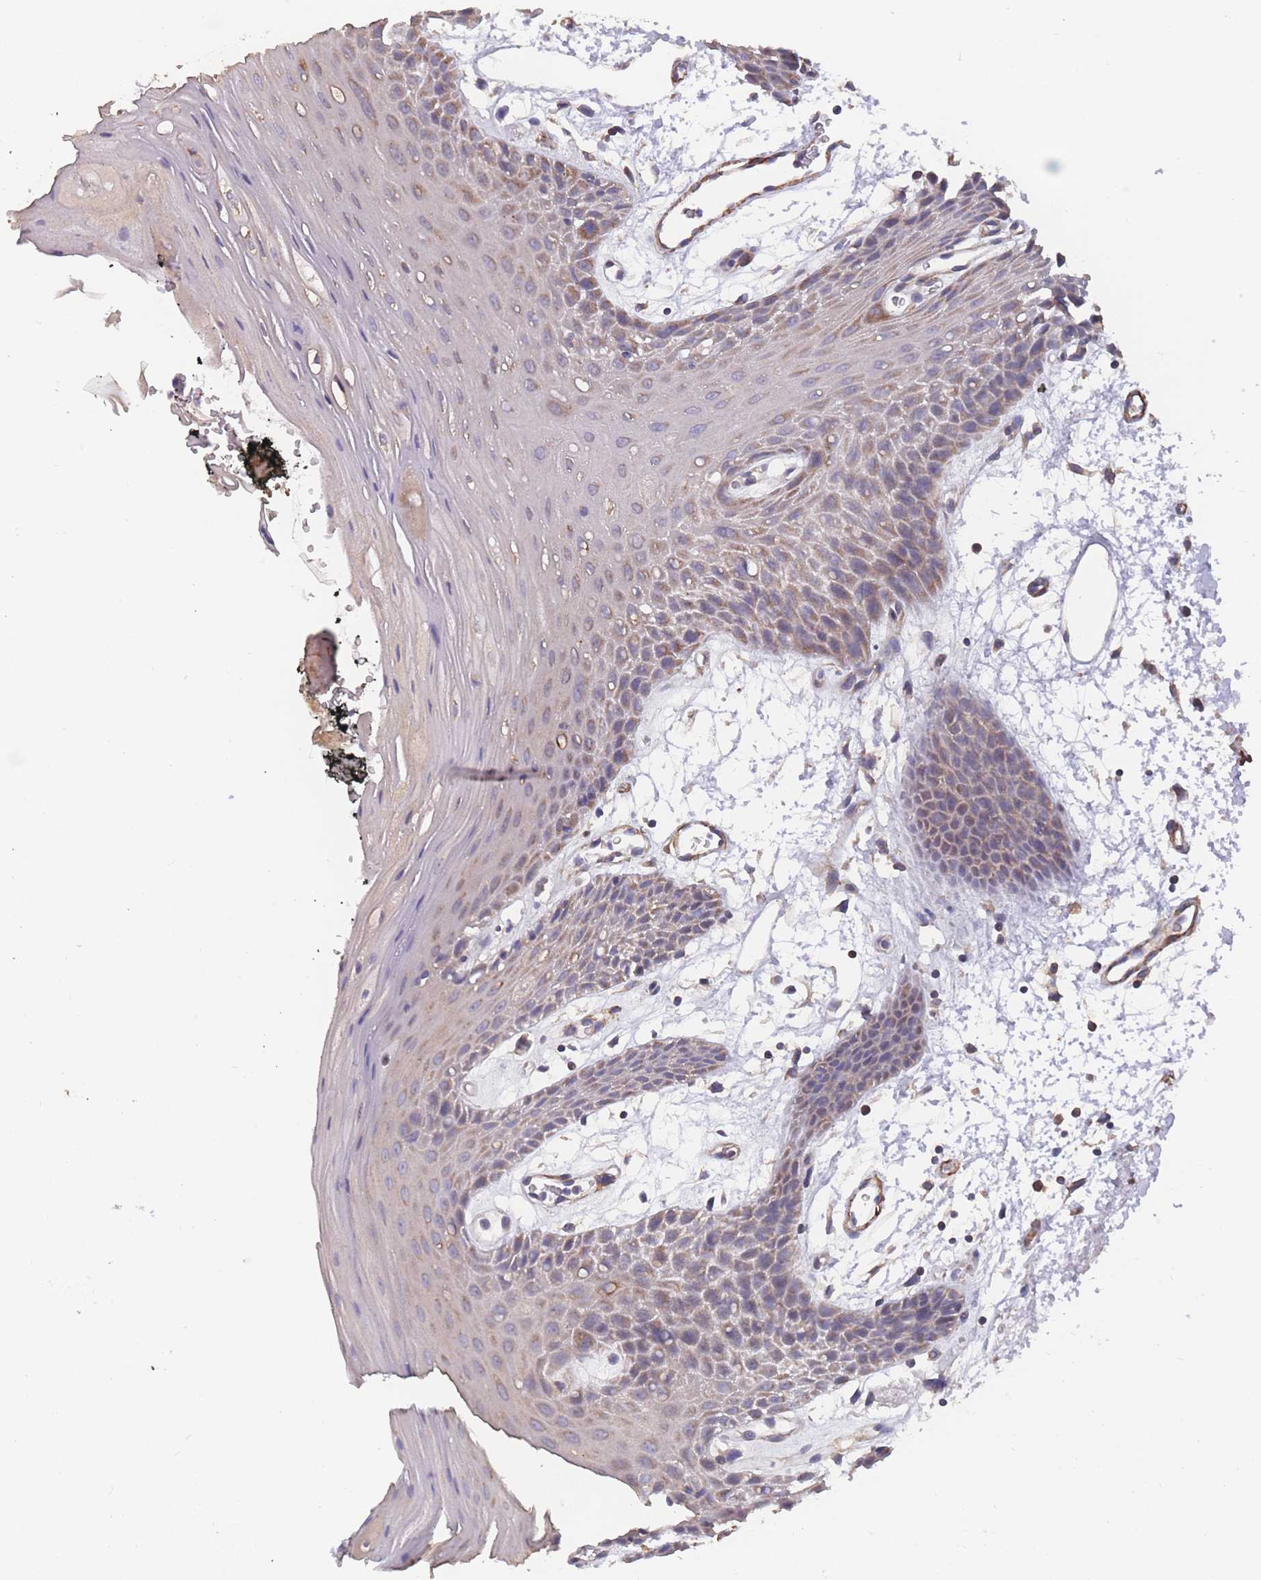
{"staining": {"intensity": "moderate", "quantity": "<25%", "location": "cytoplasmic/membranous"}, "tissue": "oral mucosa", "cell_type": "Squamous epithelial cells", "image_type": "normal", "snomed": [{"axis": "morphology", "description": "Normal tissue, NOS"}, {"axis": "topography", "description": "Oral tissue"}, {"axis": "topography", "description": "Tounge, NOS"}], "caption": "Immunohistochemical staining of unremarkable human oral mucosa shows low levels of moderate cytoplasmic/membranous expression in approximately <25% of squamous epithelial cells.", "gene": "TOMM40L", "patient": {"sex": "female", "age": 59}}